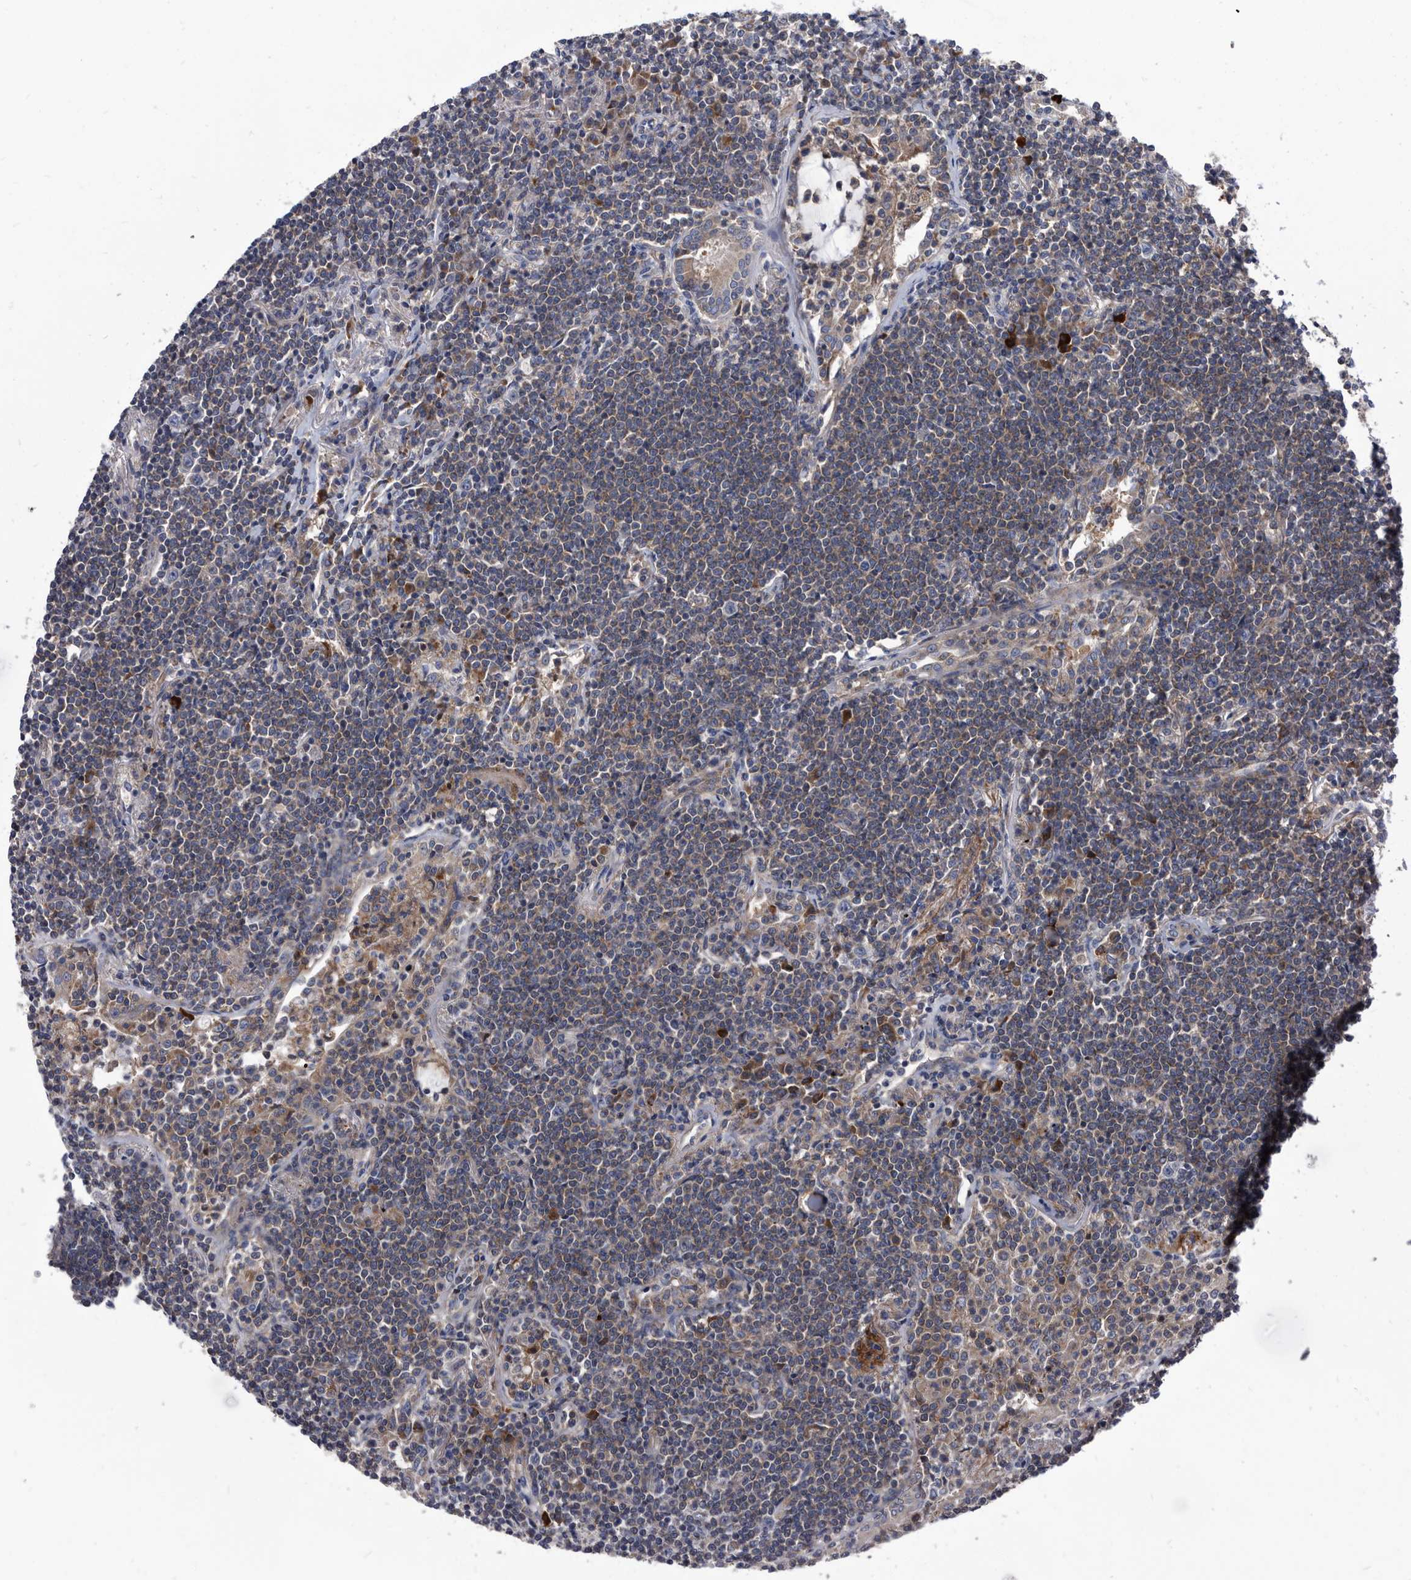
{"staining": {"intensity": "weak", "quantity": ">75%", "location": "cytoplasmic/membranous"}, "tissue": "lymphoma", "cell_type": "Tumor cells", "image_type": "cancer", "snomed": [{"axis": "morphology", "description": "Malignant lymphoma, non-Hodgkin's type, Low grade"}, {"axis": "topography", "description": "Lung"}], "caption": "Human low-grade malignant lymphoma, non-Hodgkin's type stained for a protein (brown) demonstrates weak cytoplasmic/membranous positive positivity in approximately >75% of tumor cells.", "gene": "DTNBP1", "patient": {"sex": "female", "age": 71}}